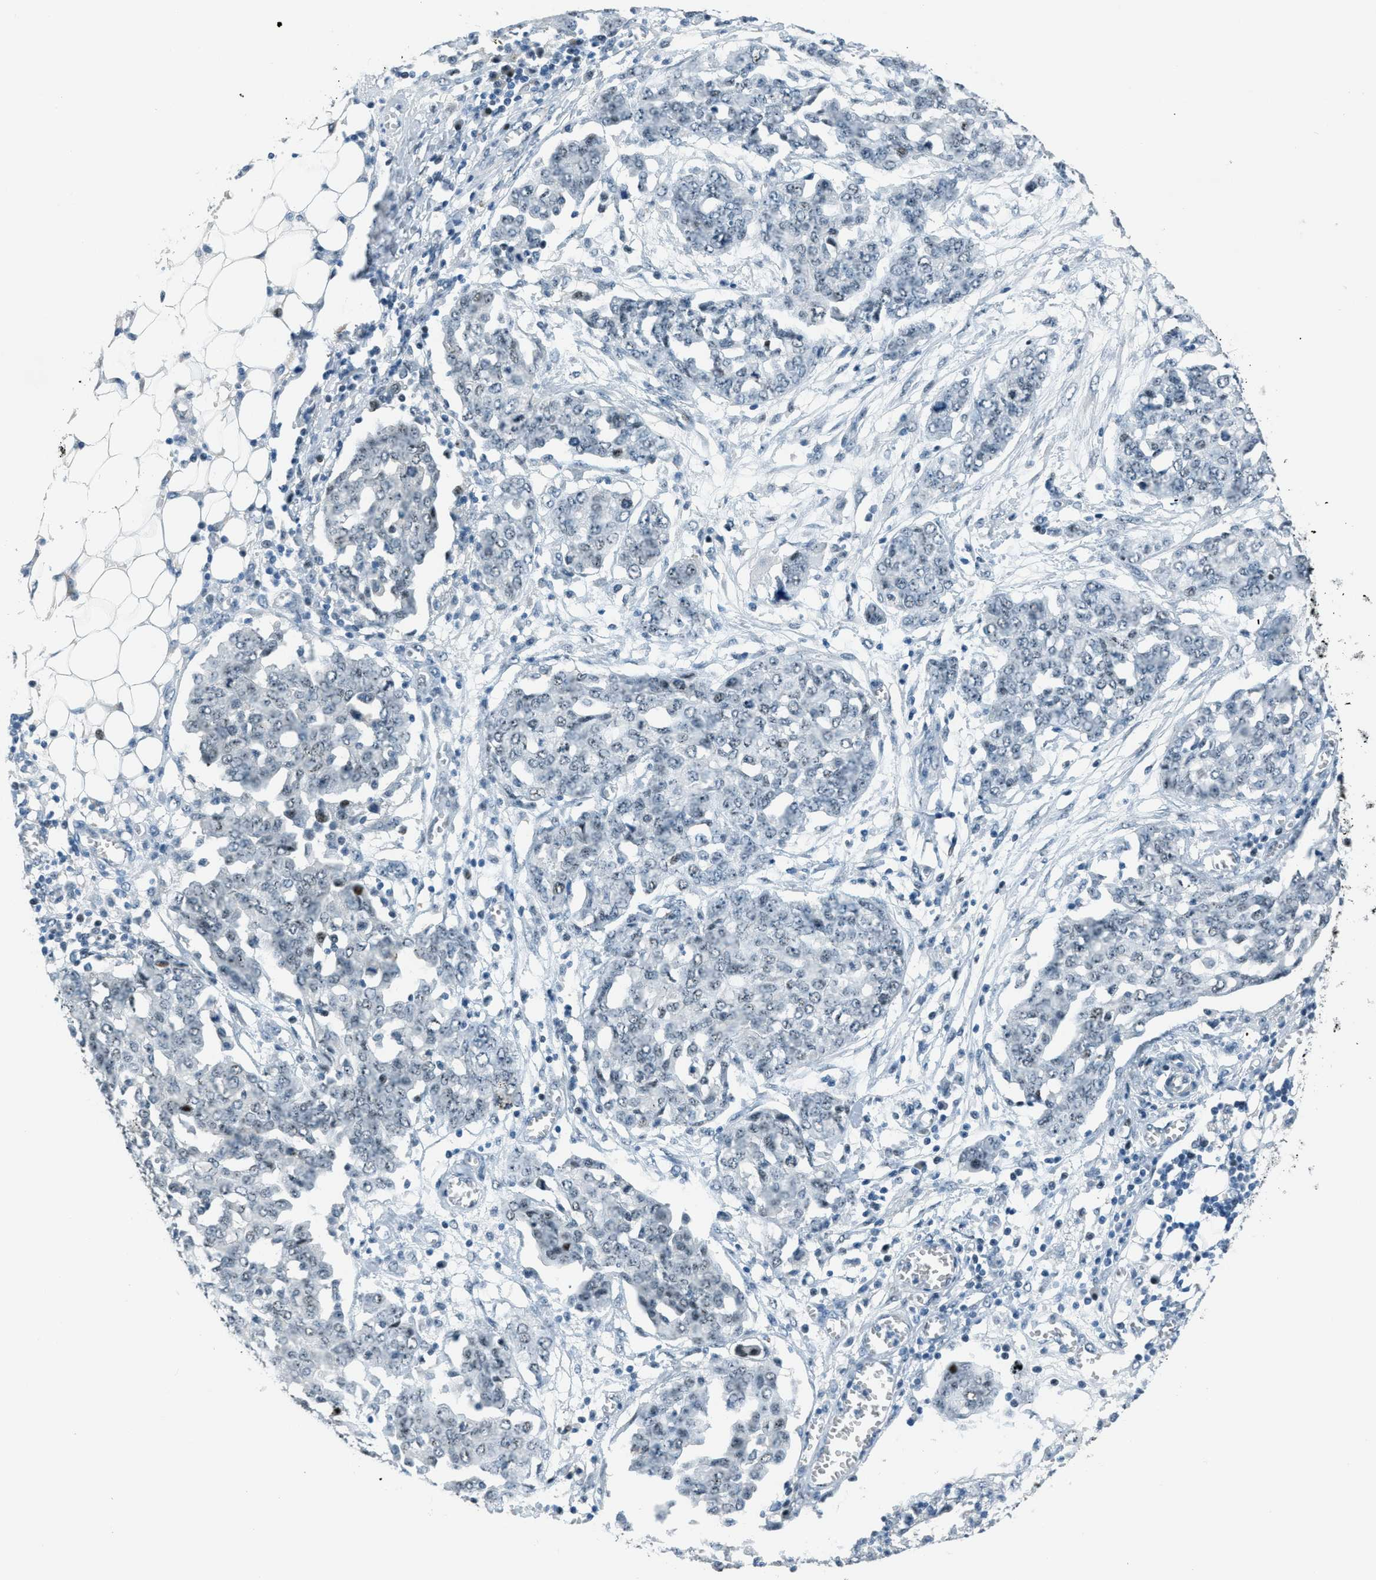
{"staining": {"intensity": "weak", "quantity": "<25%", "location": "nuclear"}, "tissue": "ovarian cancer", "cell_type": "Tumor cells", "image_type": "cancer", "snomed": [{"axis": "morphology", "description": "Cystadenocarcinoma, serous, NOS"}, {"axis": "topography", "description": "Soft tissue"}, {"axis": "topography", "description": "Ovary"}], "caption": "Human ovarian cancer stained for a protein using immunohistochemistry (IHC) demonstrates no positivity in tumor cells.", "gene": "ZDHHC23", "patient": {"sex": "female", "age": 57}}